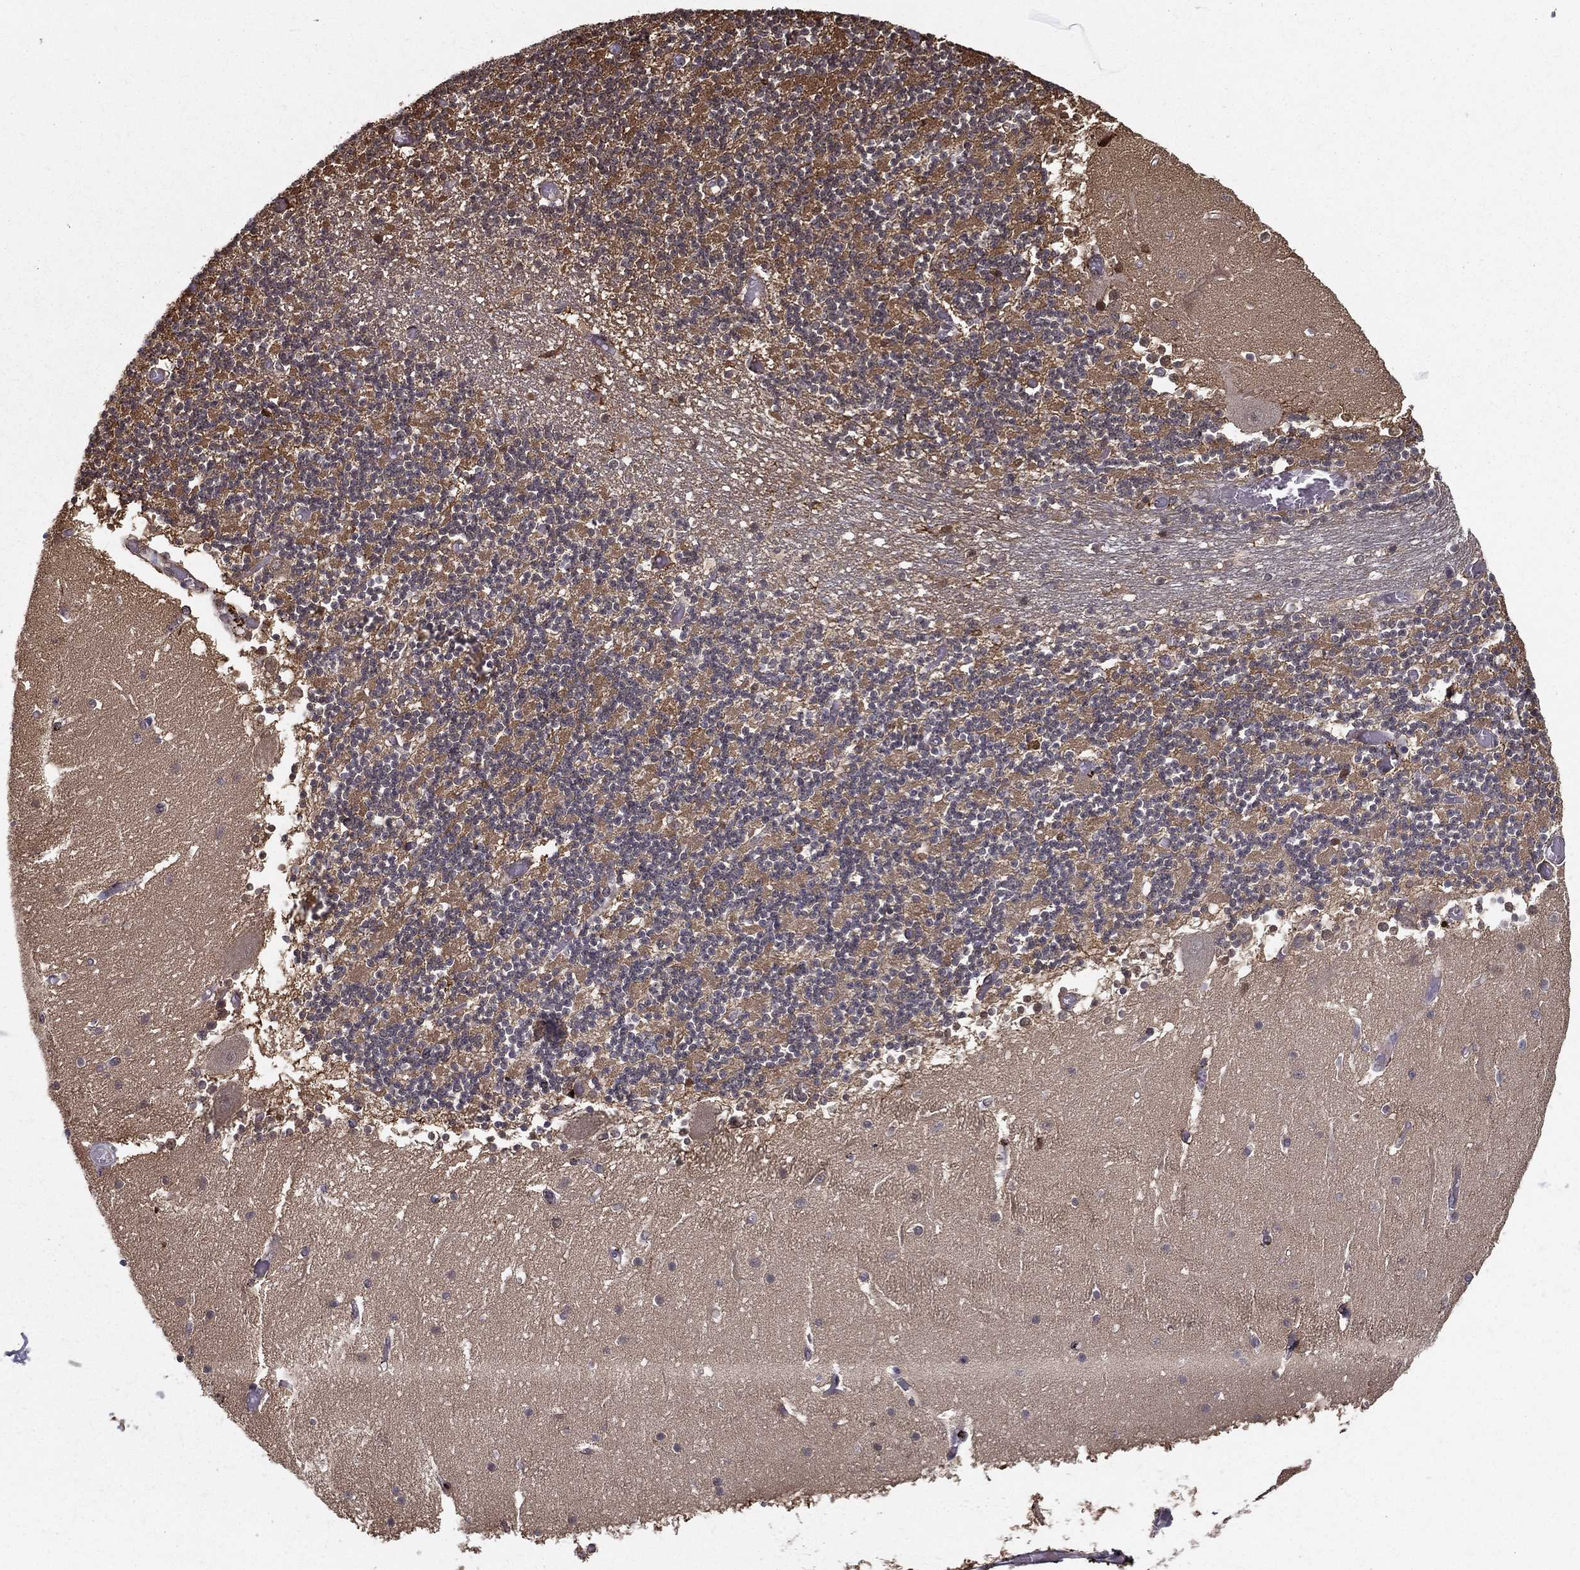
{"staining": {"intensity": "negative", "quantity": "none", "location": "none"}, "tissue": "cerebellum", "cell_type": "Cells in granular layer", "image_type": "normal", "snomed": [{"axis": "morphology", "description": "Normal tissue, NOS"}, {"axis": "topography", "description": "Cerebellum"}], "caption": "Cerebellum was stained to show a protein in brown. There is no significant staining in cells in granular layer. (Stains: DAB (3,3'-diaminobenzidine) immunohistochemistry (IHC) with hematoxylin counter stain, Microscopy: brightfield microscopy at high magnification).", "gene": "SLC6A6", "patient": {"sex": "female", "age": 28}}